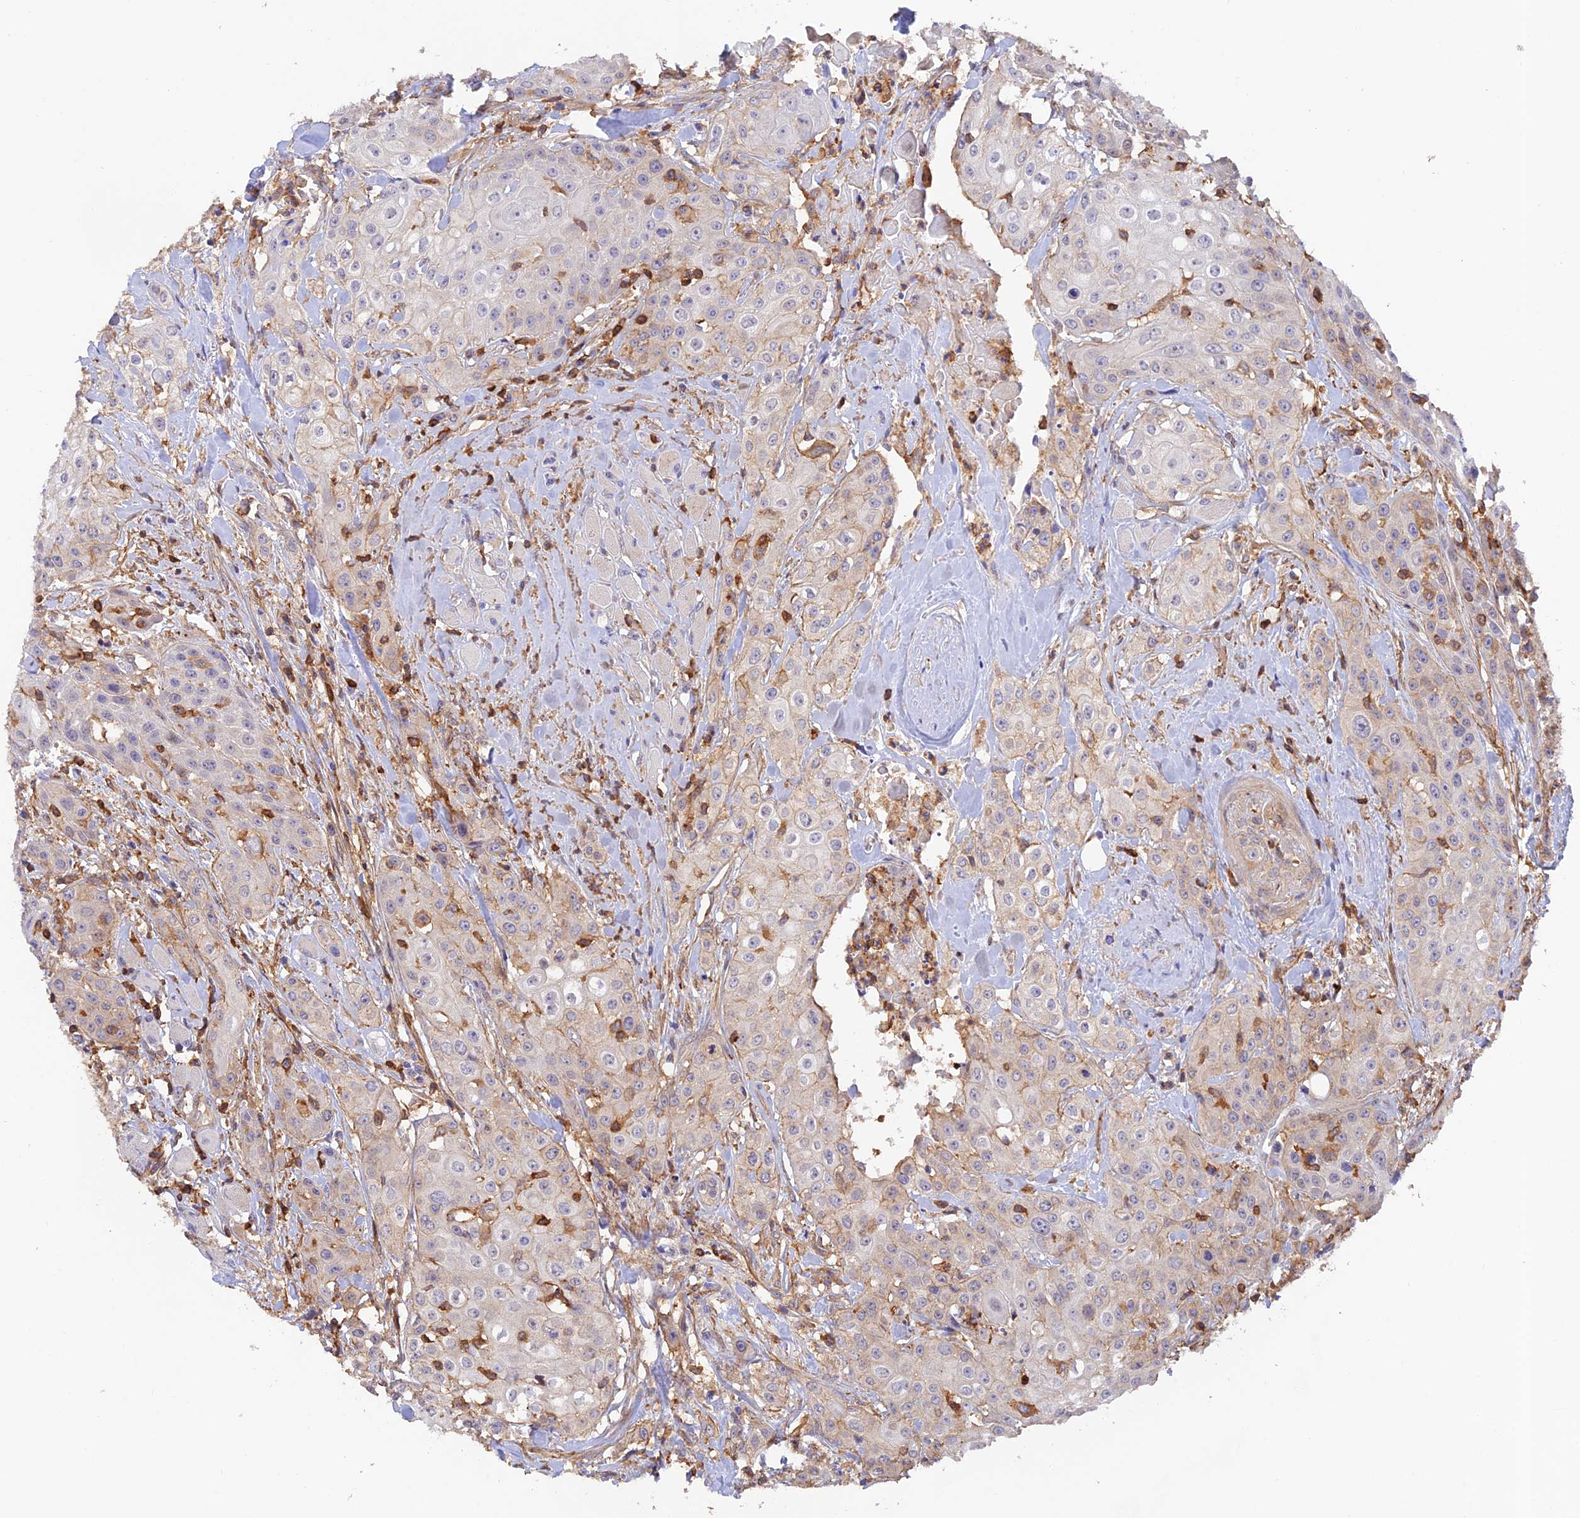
{"staining": {"intensity": "negative", "quantity": "none", "location": "none"}, "tissue": "head and neck cancer", "cell_type": "Tumor cells", "image_type": "cancer", "snomed": [{"axis": "morphology", "description": "Squamous cell carcinoma, NOS"}, {"axis": "topography", "description": "Oral tissue"}, {"axis": "topography", "description": "Head-Neck"}], "caption": "IHC photomicrograph of neoplastic tissue: squamous cell carcinoma (head and neck) stained with DAB (3,3'-diaminobenzidine) shows no significant protein positivity in tumor cells.", "gene": "DENND1C", "patient": {"sex": "female", "age": 82}}